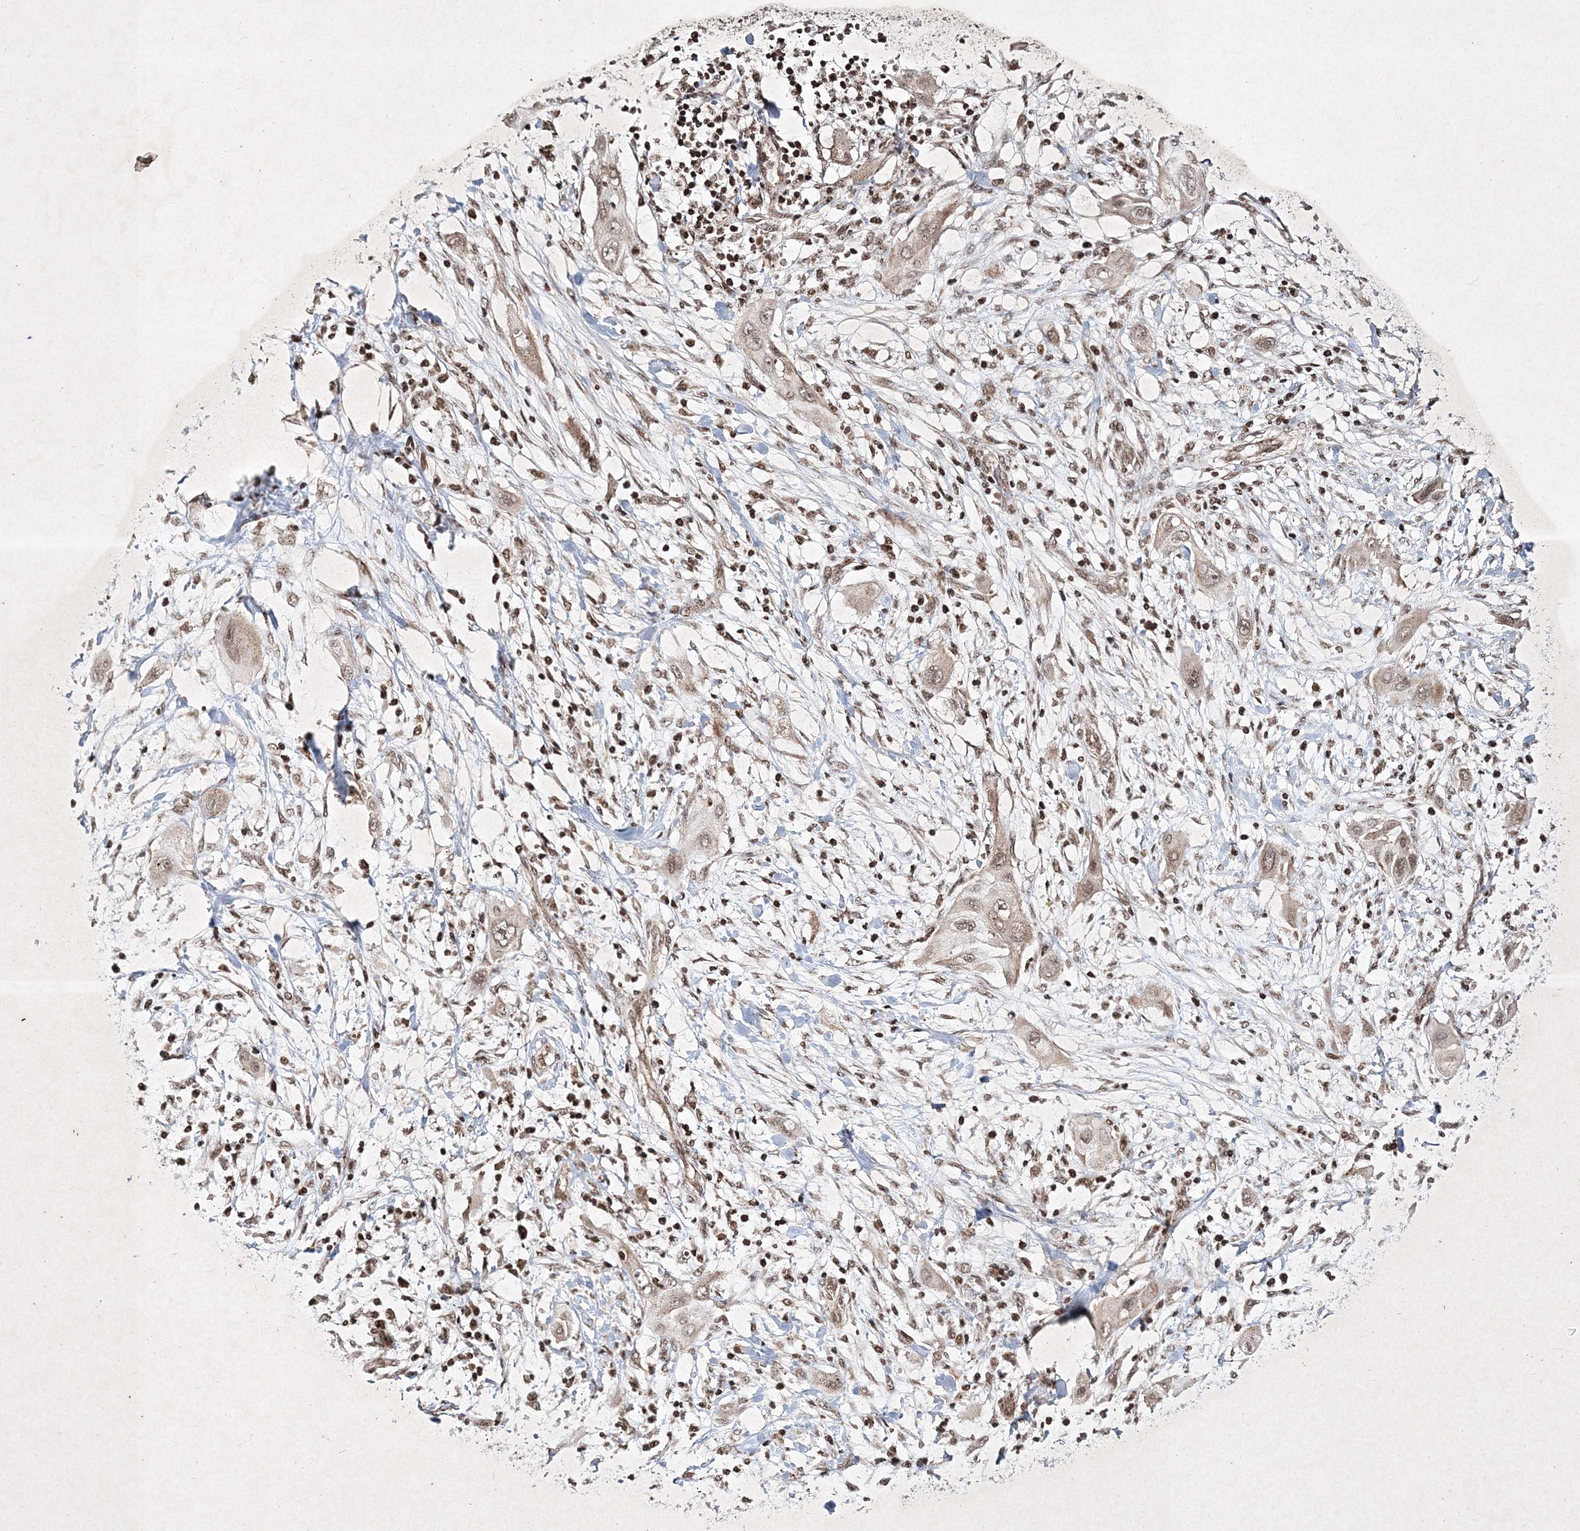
{"staining": {"intensity": "weak", "quantity": ">75%", "location": "nuclear"}, "tissue": "lung cancer", "cell_type": "Tumor cells", "image_type": "cancer", "snomed": [{"axis": "morphology", "description": "Squamous cell carcinoma, NOS"}, {"axis": "topography", "description": "Lung"}], "caption": "There is low levels of weak nuclear positivity in tumor cells of lung cancer, as demonstrated by immunohistochemical staining (brown color).", "gene": "CARM1", "patient": {"sex": "female", "age": 47}}